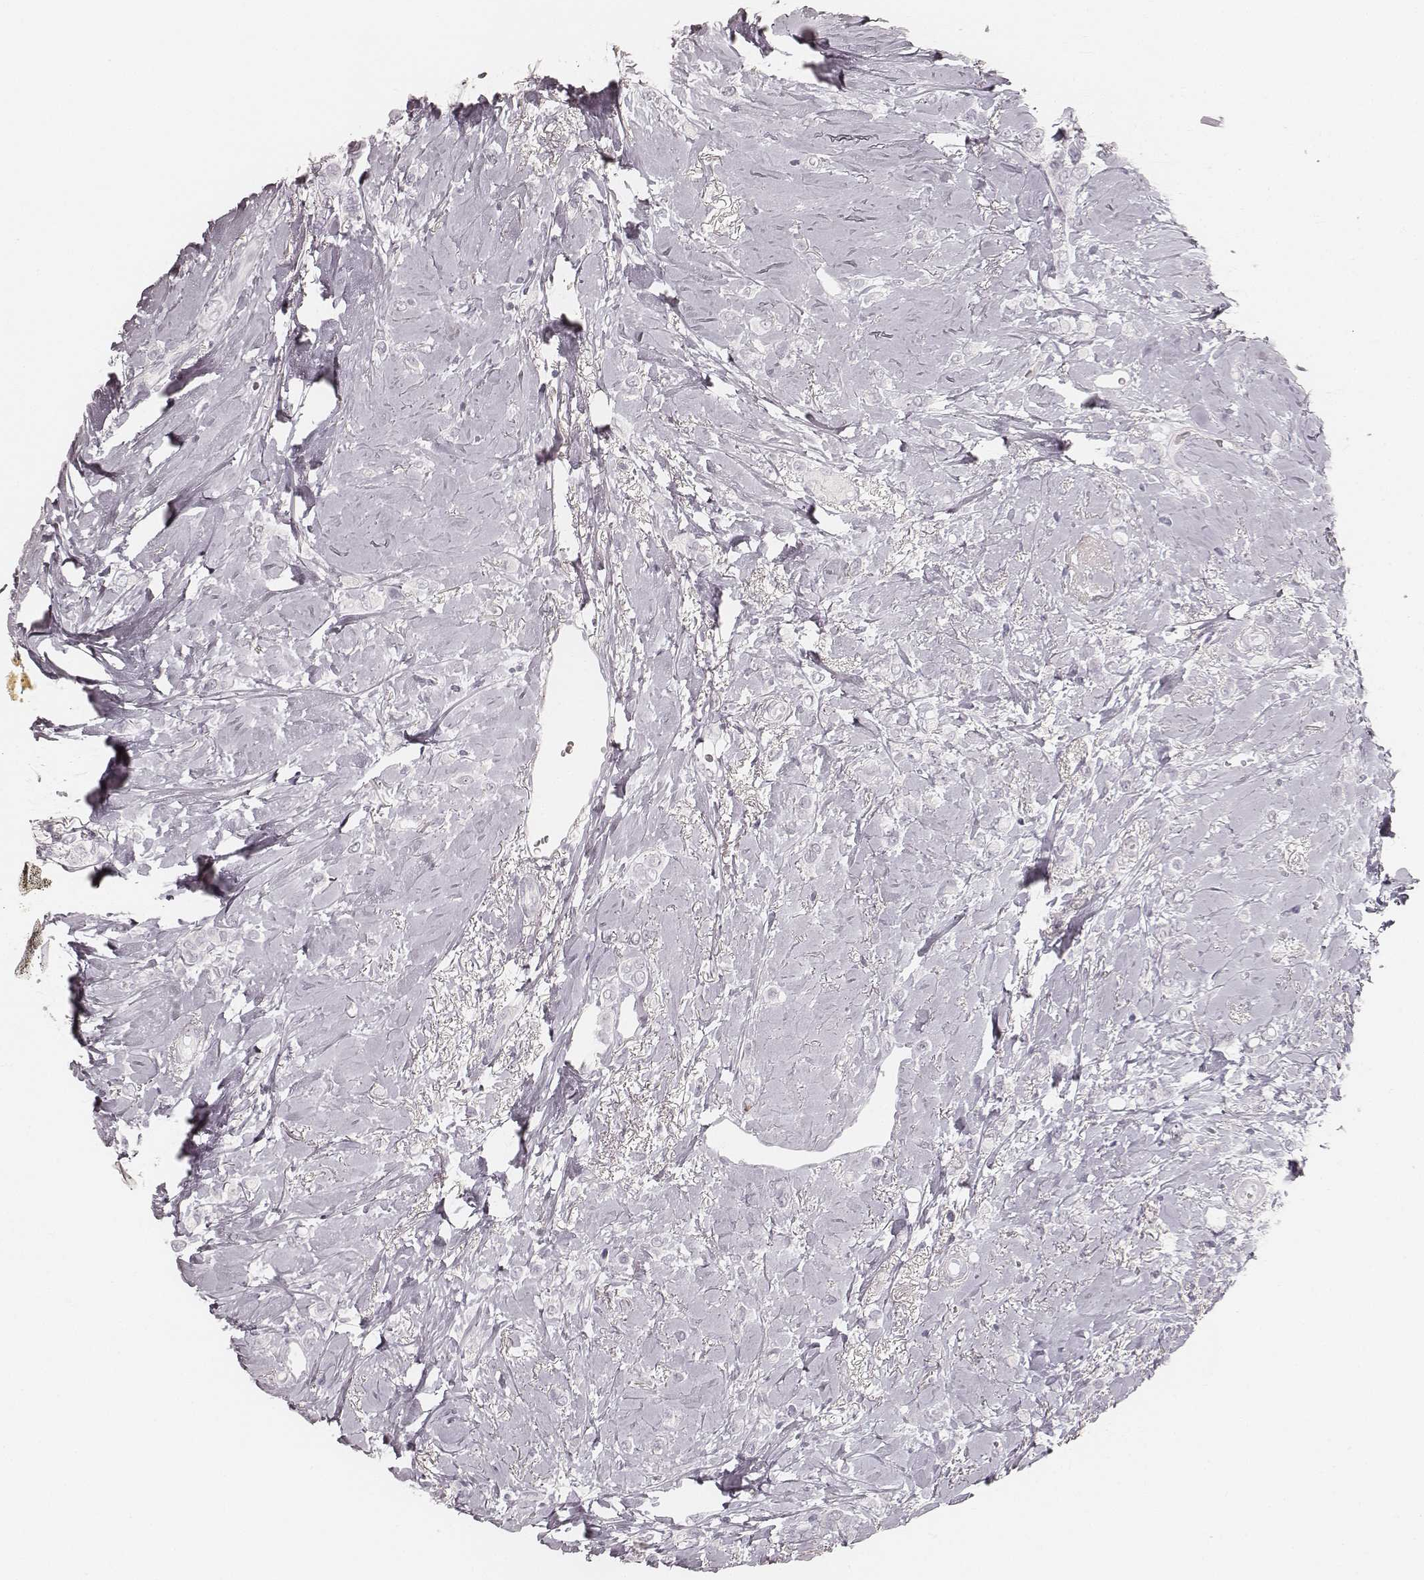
{"staining": {"intensity": "negative", "quantity": "none", "location": "none"}, "tissue": "breast cancer", "cell_type": "Tumor cells", "image_type": "cancer", "snomed": [{"axis": "morphology", "description": "Lobular carcinoma"}, {"axis": "topography", "description": "Breast"}], "caption": "The IHC micrograph has no significant expression in tumor cells of breast cancer tissue.", "gene": "KRT72", "patient": {"sex": "female", "age": 66}}